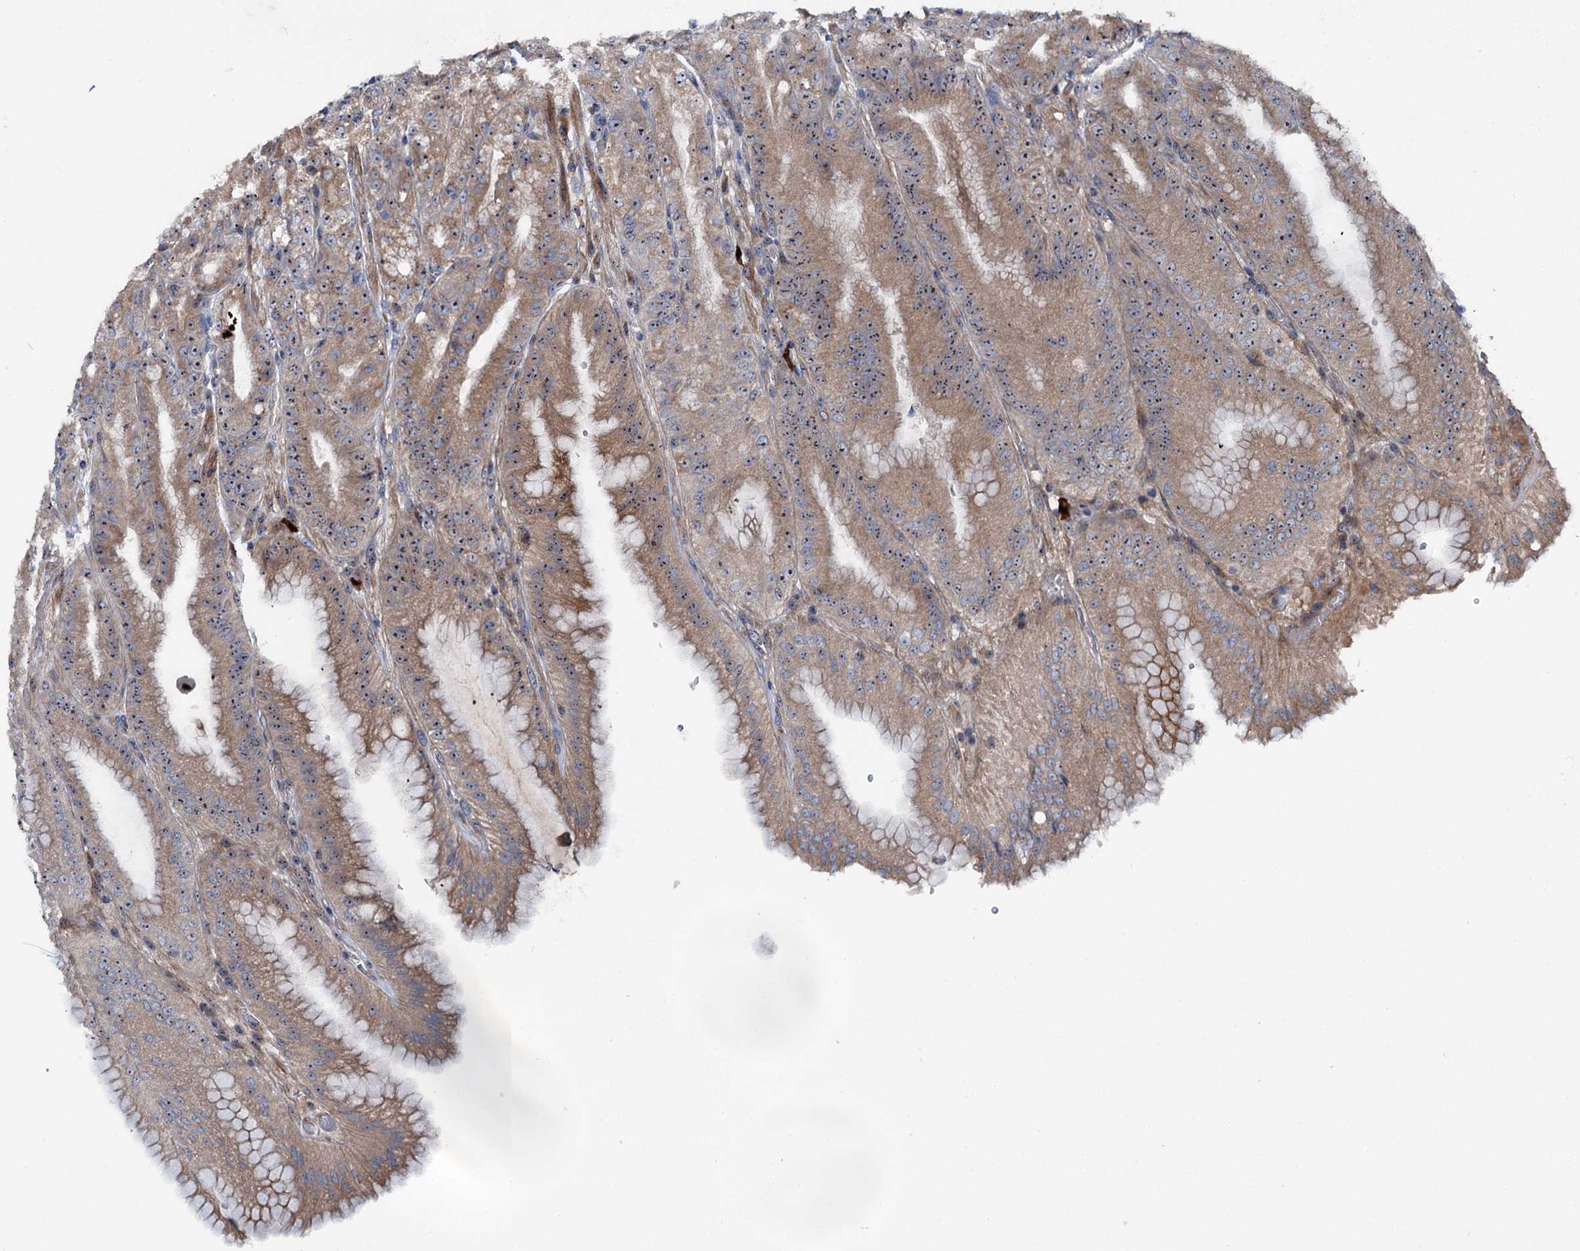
{"staining": {"intensity": "moderate", "quantity": ">75%", "location": "cytoplasmic/membranous"}, "tissue": "stomach", "cell_type": "Glandular cells", "image_type": "normal", "snomed": [{"axis": "morphology", "description": "Normal tissue, NOS"}, {"axis": "topography", "description": "Stomach, upper"}, {"axis": "topography", "description": "Stomach, lower"}], "caption": "Unremarkable stomach reveals moderate cytoplasmic/membranous positivity in approximately >75% of glandular cells.", "gene": "SLC22A25", "patient": {"sex": "male", "age": 71}}